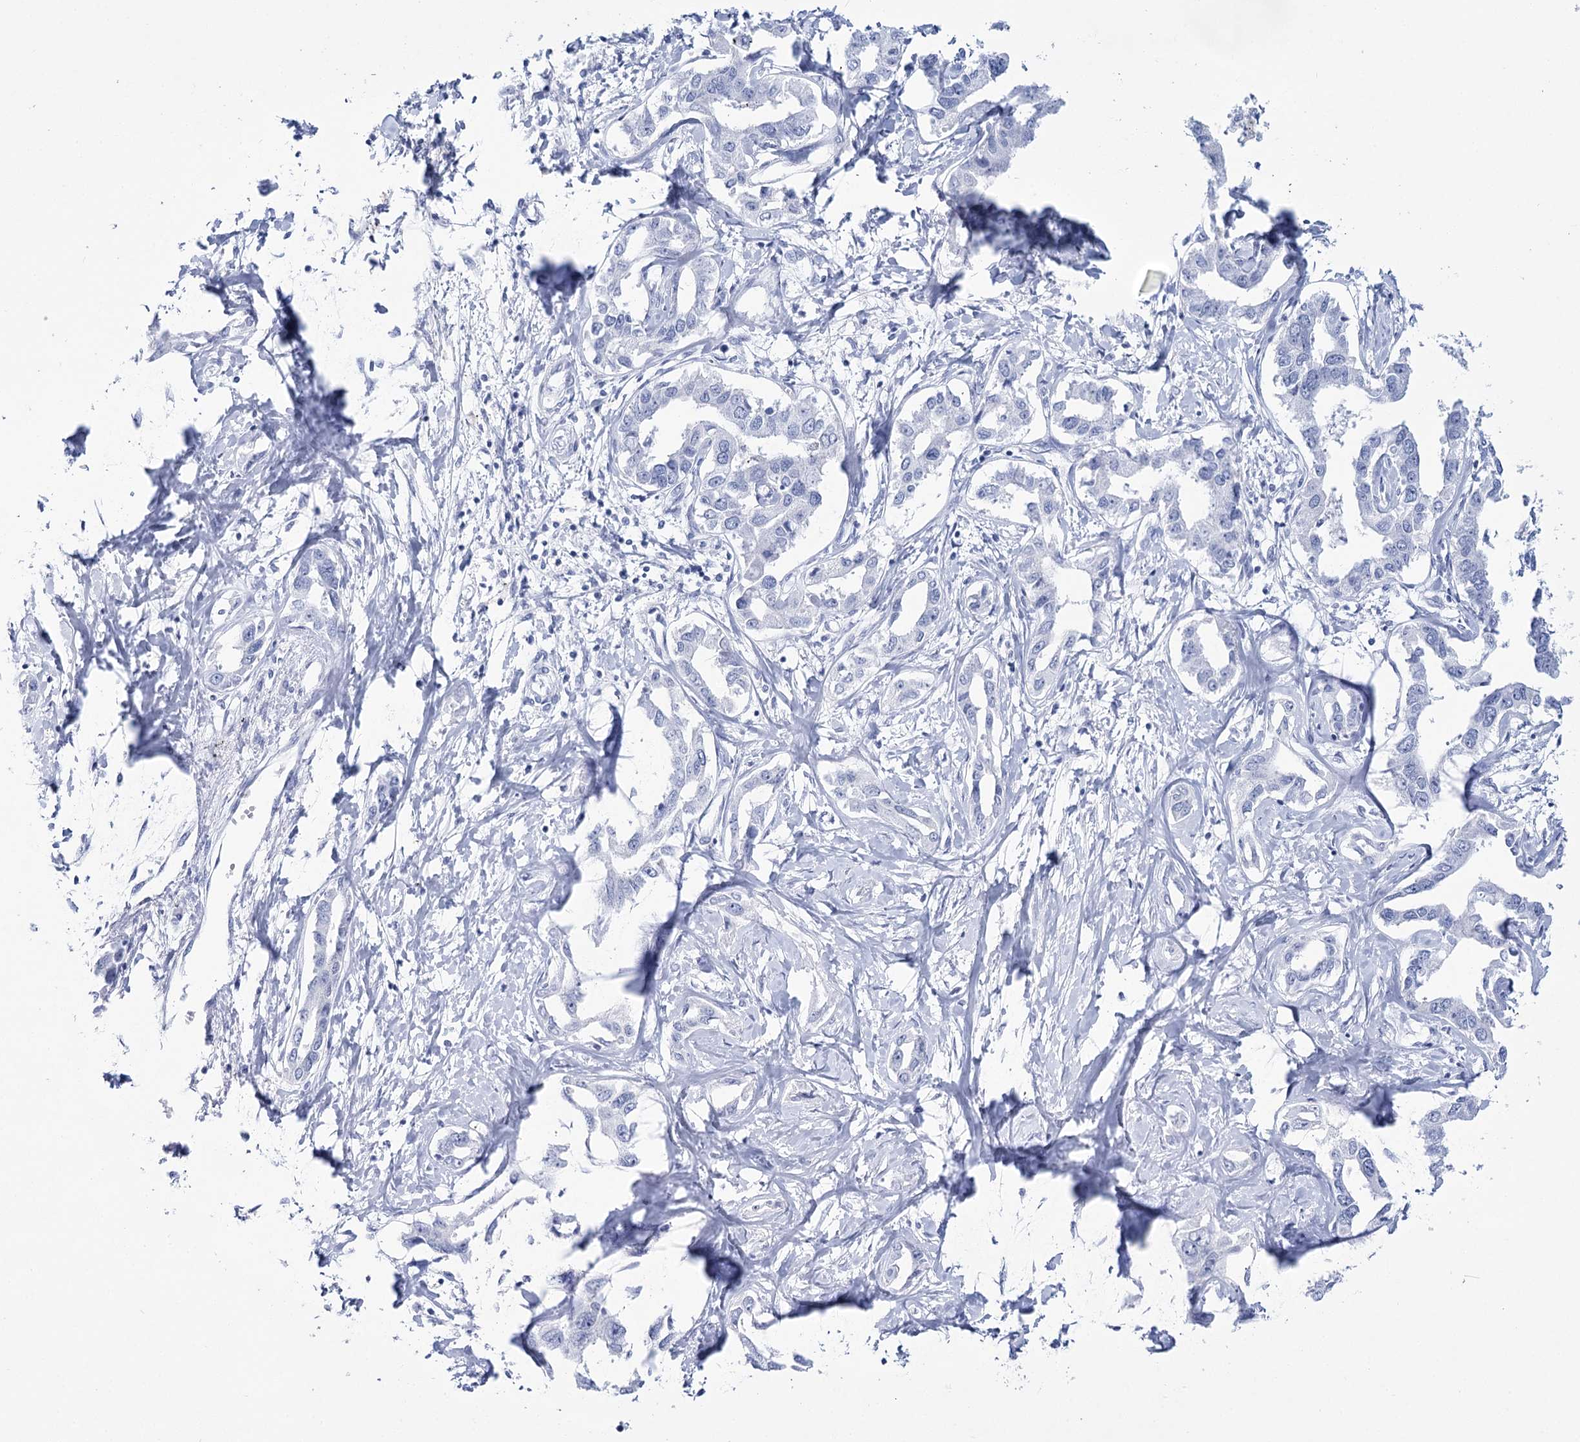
{"staining": {"intensity": "negative", "quantity": "none", "location": "none"}, "tissue": "liver cancer", "cell_type": "Tumor cells", "image_type": "cancer", "snomed": [{"axis": "morphology", "description": "Cholangiocarcinoma"}, {"axis": "topography", "description": "Liver"}], "caption": "Cholangiocarcinoma (liver) was stained to show a protein in brown. There is no significant positivity in tumor cells.", "gene": "RNF186", "patient": {"sex": "male", "age": 59}}